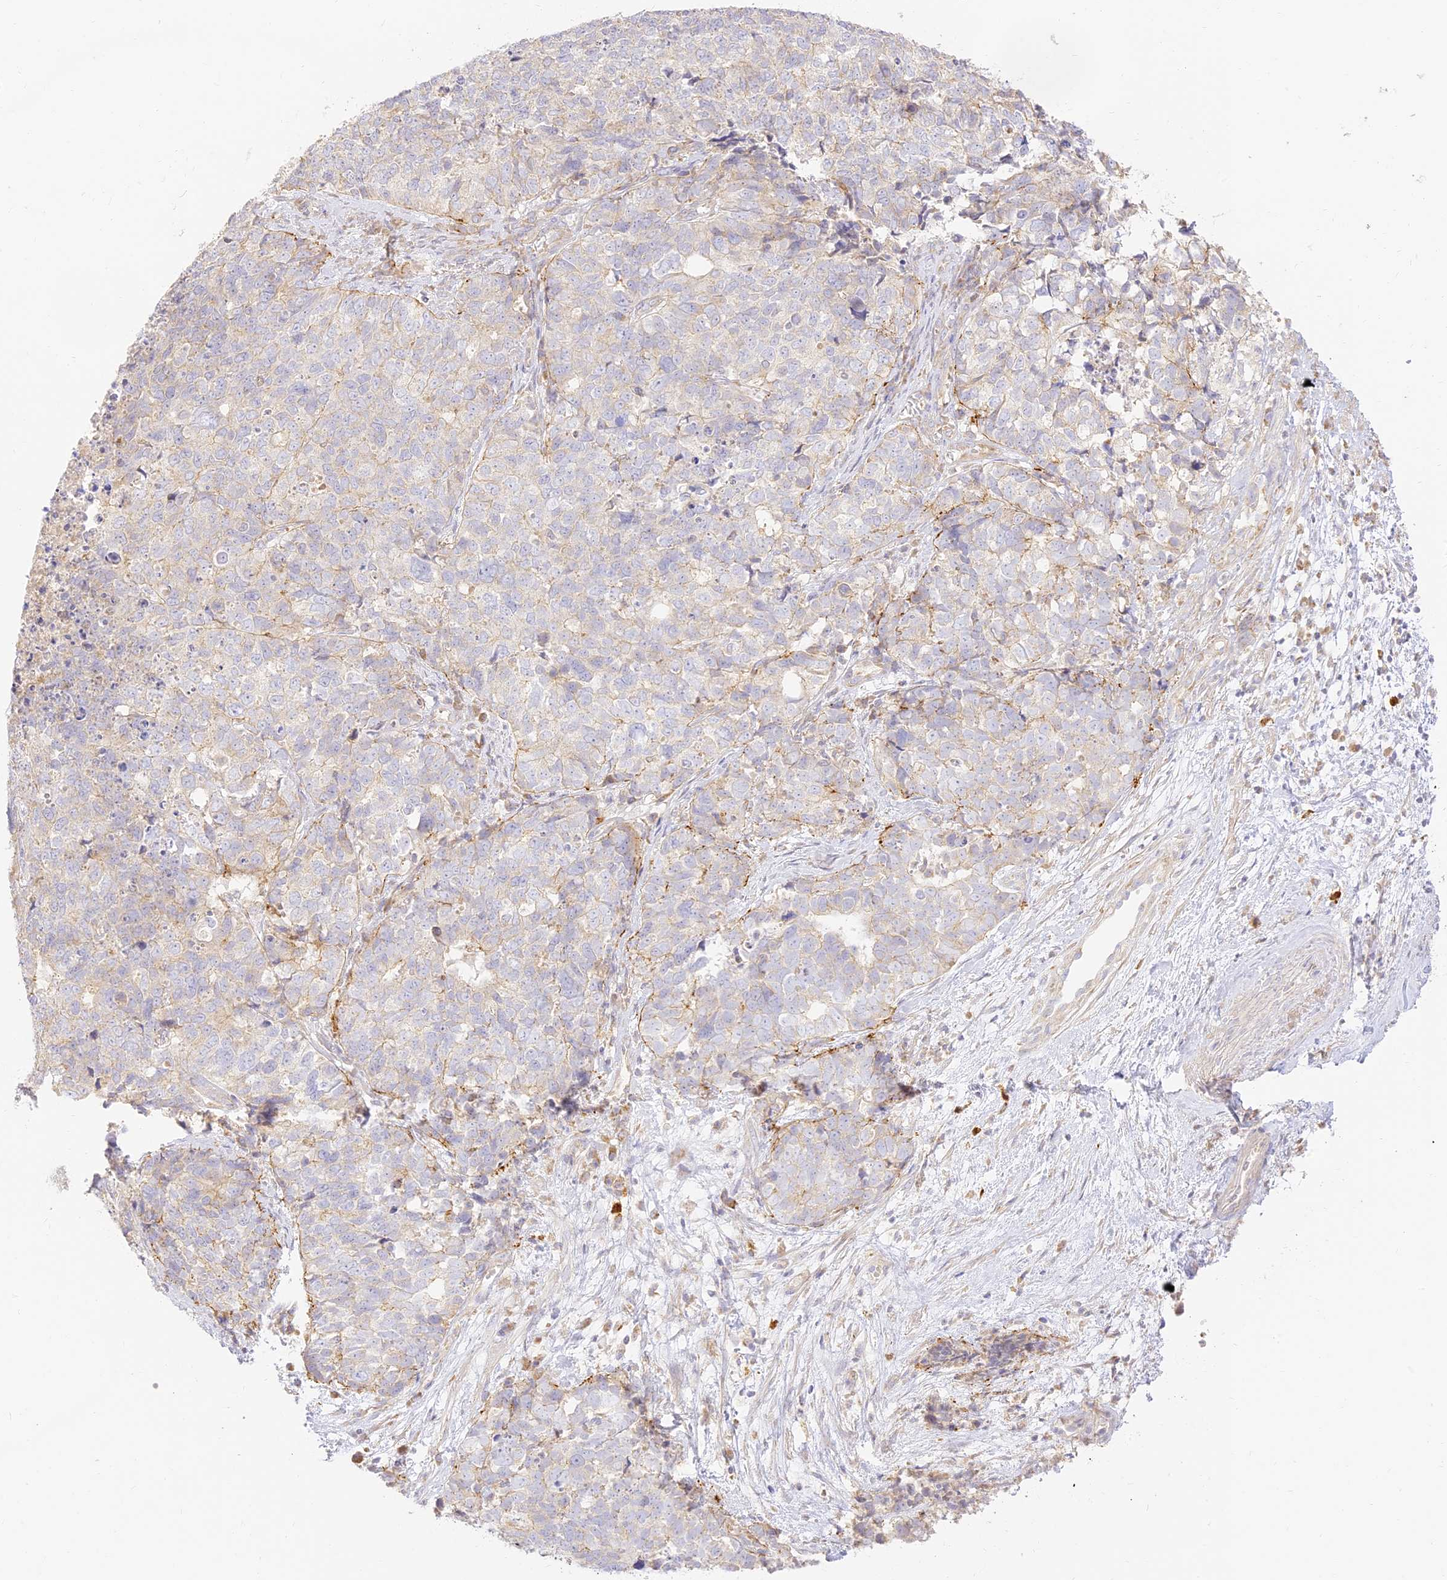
{"staining": {"intensity": "moderate", "quantity": "<25%", "location": "cytoplasmic/membranous"}, "tissue": "cervical cancer", "cell_type": "Tumor cells", "image_type": "cancer", "snomed": [{"axis": "morphology", "description": "Squamous cell carcinoma, NOS"}, {"axis": "topography", "description": "Cervix"}], "caption": "Protein positivity by immunohistochemistry displays moderate cytoplasmic/membranous expression in about <25% of tumor cells in cervical cancer (squamous cell carcinoma).", "gene": "LRRC15", "patient": {"sex": "female", "age": 63}}